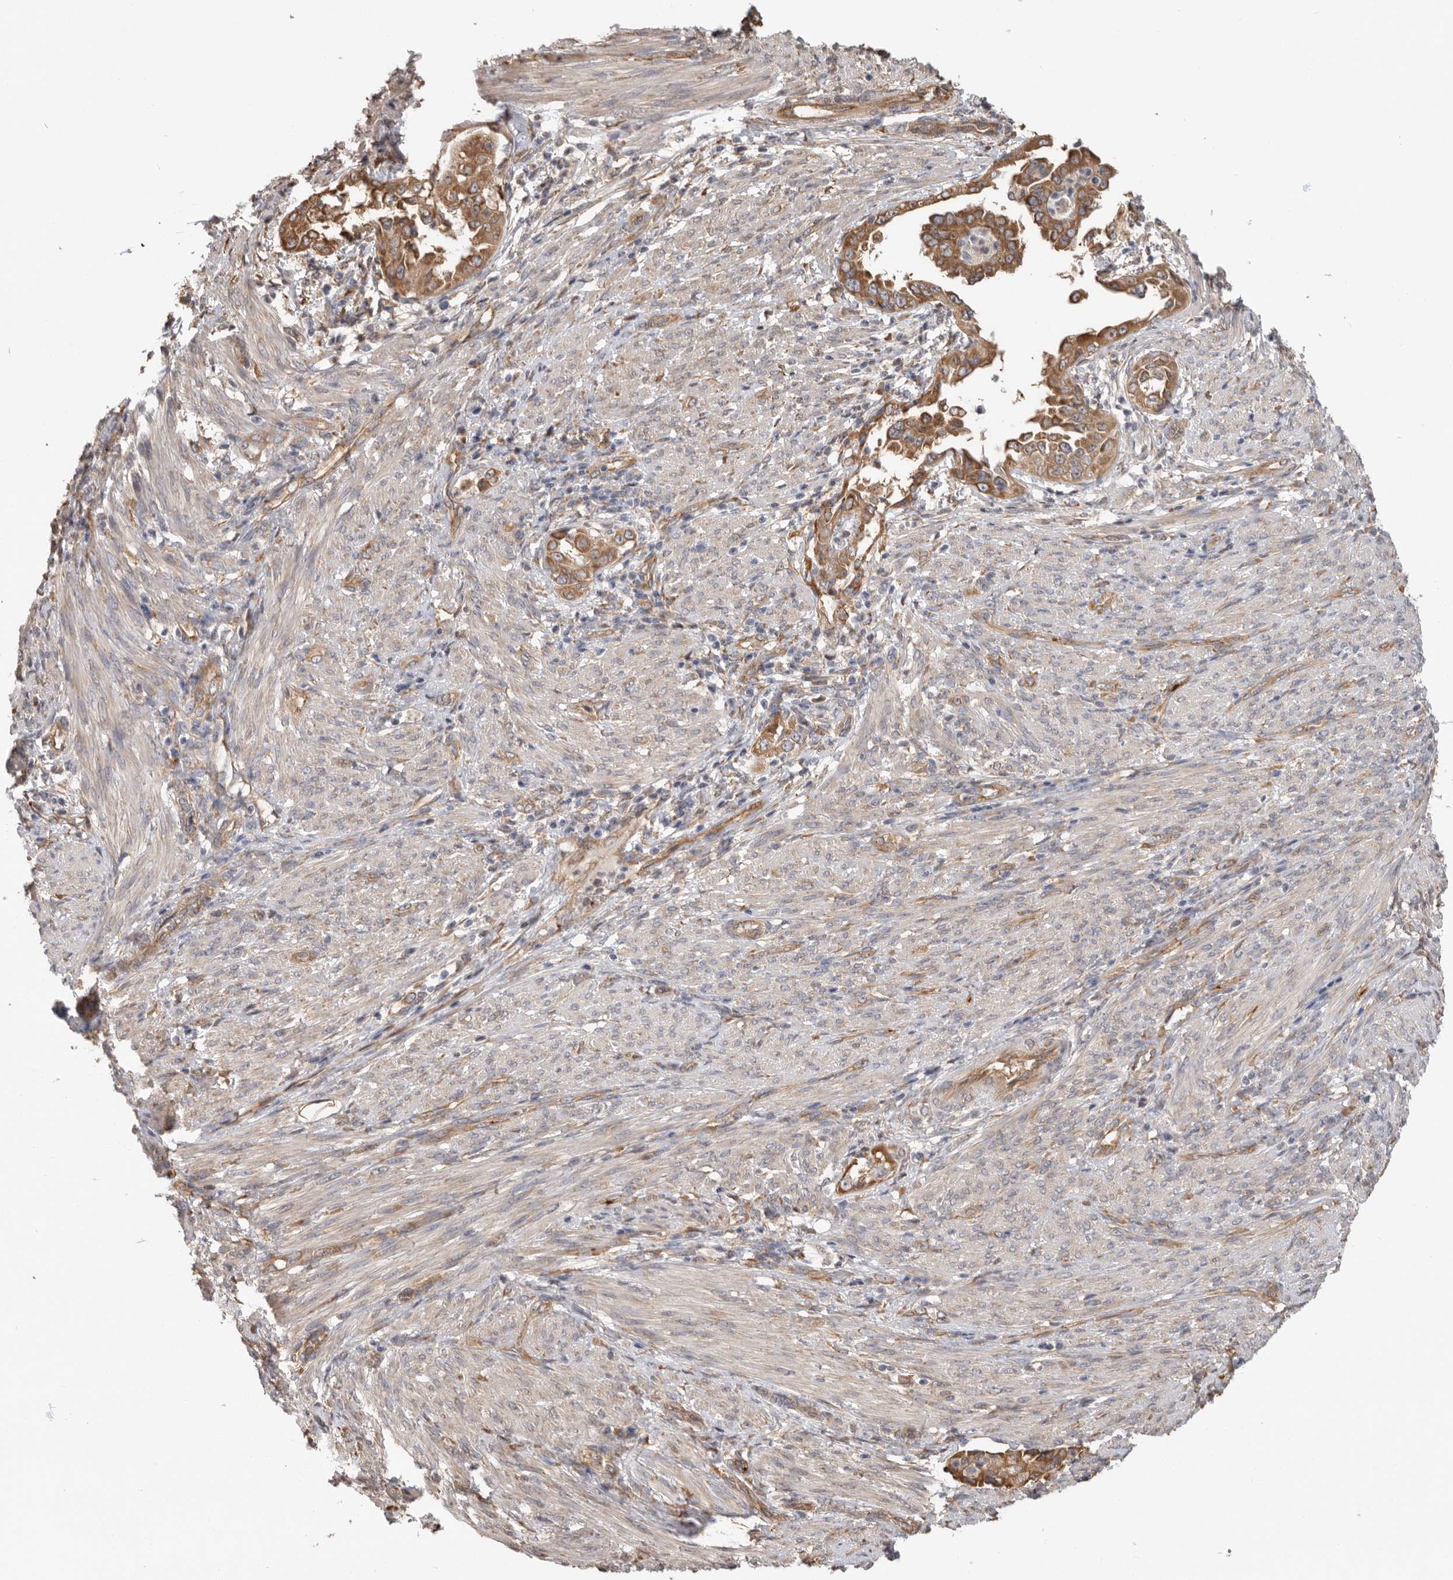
{"staining": {"intensity": "moderate", "quantity": ">75%", "location": "cytoplasmic/membranous"}, "tissue": "endometrial cancer", "cell_type": "Tumor cells", "image_type": "cancer", "snomed": [{"axis": "morphology", "description": "Adenocarcinoma, NOS"}, {"axis": "topography", "description": "Endometrium"}], "caption": "Immunohistochemical staining of endometrial cancer reveals medium levels of moderate cytoplasmic/membranous expression in approximately >75% of tumor cells.", "gene": "CDC42BPB", "patient": {"sex": "female", "age": 85}}